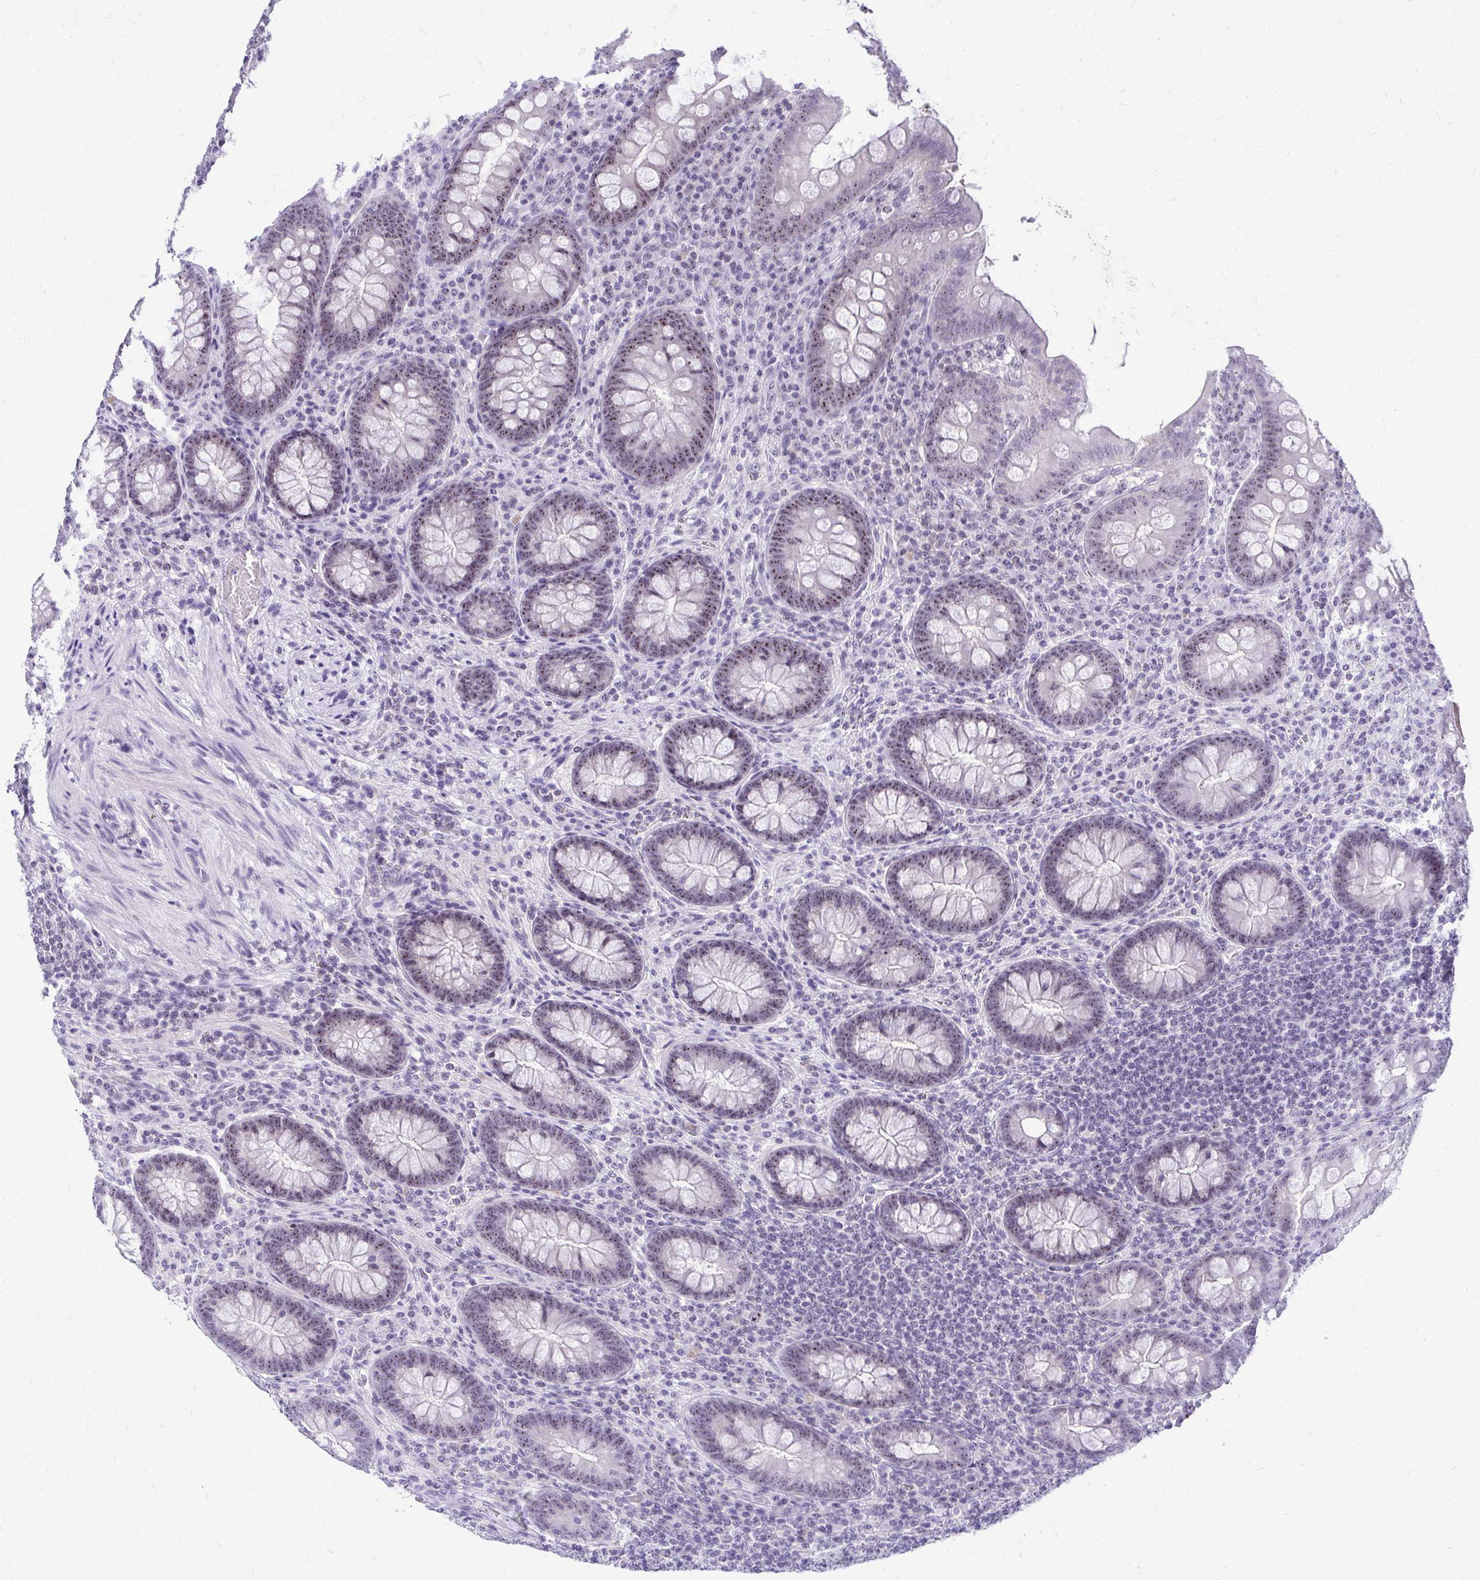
{"staining": {"intensity": "moderate", "quantity": "<25%", "location": "nuclear"}, "tissue": "appendix", "cell_type": "Glandular cells", "image_type": "normal", "snomed": [{"axis": "morphology", "description": "Normal tissue, NOS"}, {"axis": "topography", "description": "Appendix"}], "caption": "Immunohistochemical staining of unremarkable appendix shows low levels of moderate nuclear staining in about <25% of glandular cells.", "gene": "NIFK", "patient": {"sex": "male", "age": 71}}